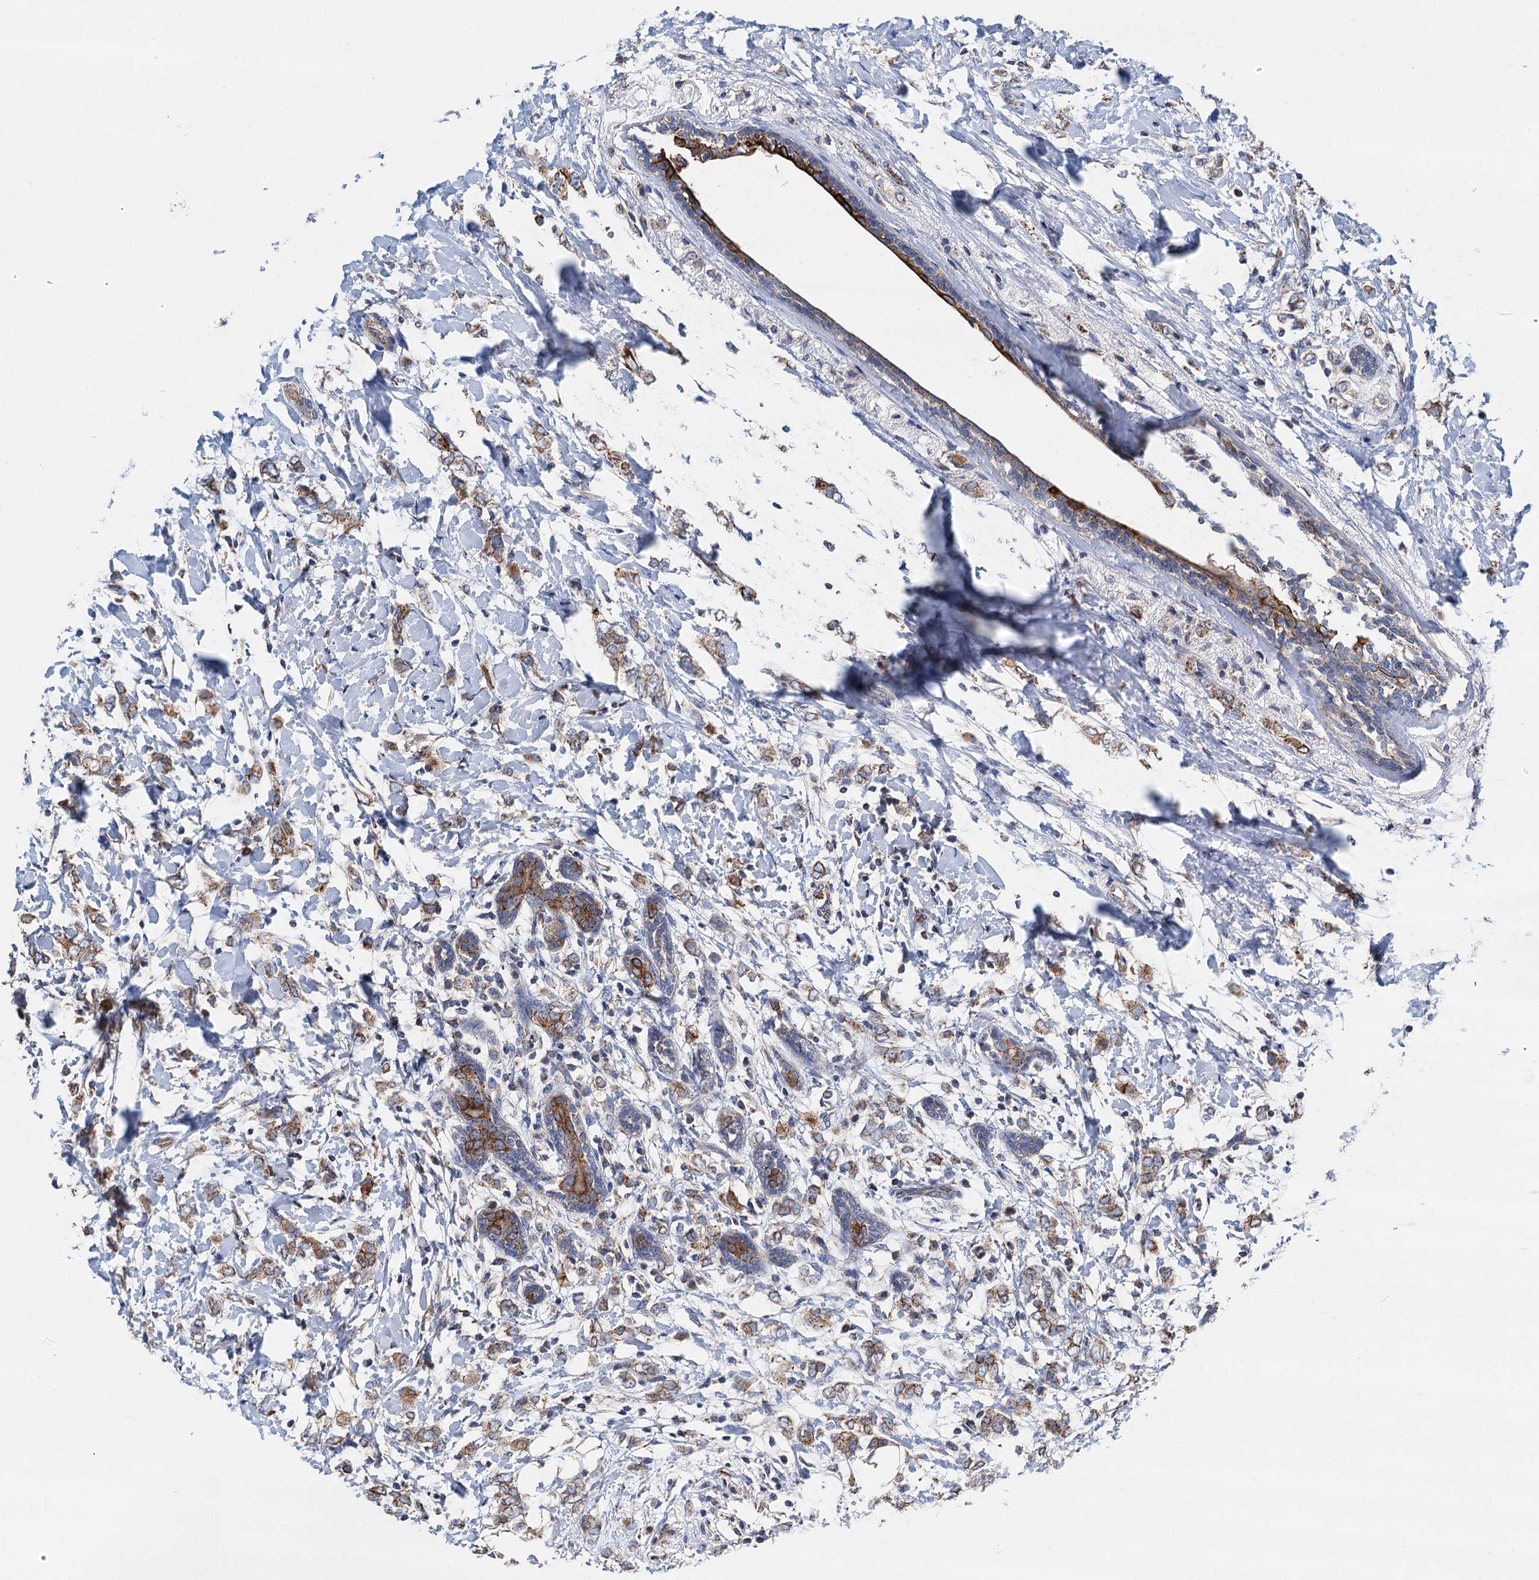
{"staining": {"intensity": "moderate", "quantity": ">75%", "location": "cytoplasmic/membranous"}, "tissue": "breast cancer", "cell_type": "Tumor cells", "image_type": "cancer", "snomed": [{"axis": "morphology", "description": "Normal tissue, NOS"}, {"axis": "morphology", "description": "Lobular carcinoma"}, {"axis": "topography", "description": "Breast"}], "caption": "An IHC histopathology image of neoplastic tissue is shown. Protein staining in brown highlights moderate cytoplasmic/membranous positivity in lobular carcinoma (breast) within tumor cells.", "gene": "DGLUCY", "patient": {"sex": "female", "age": 47}}